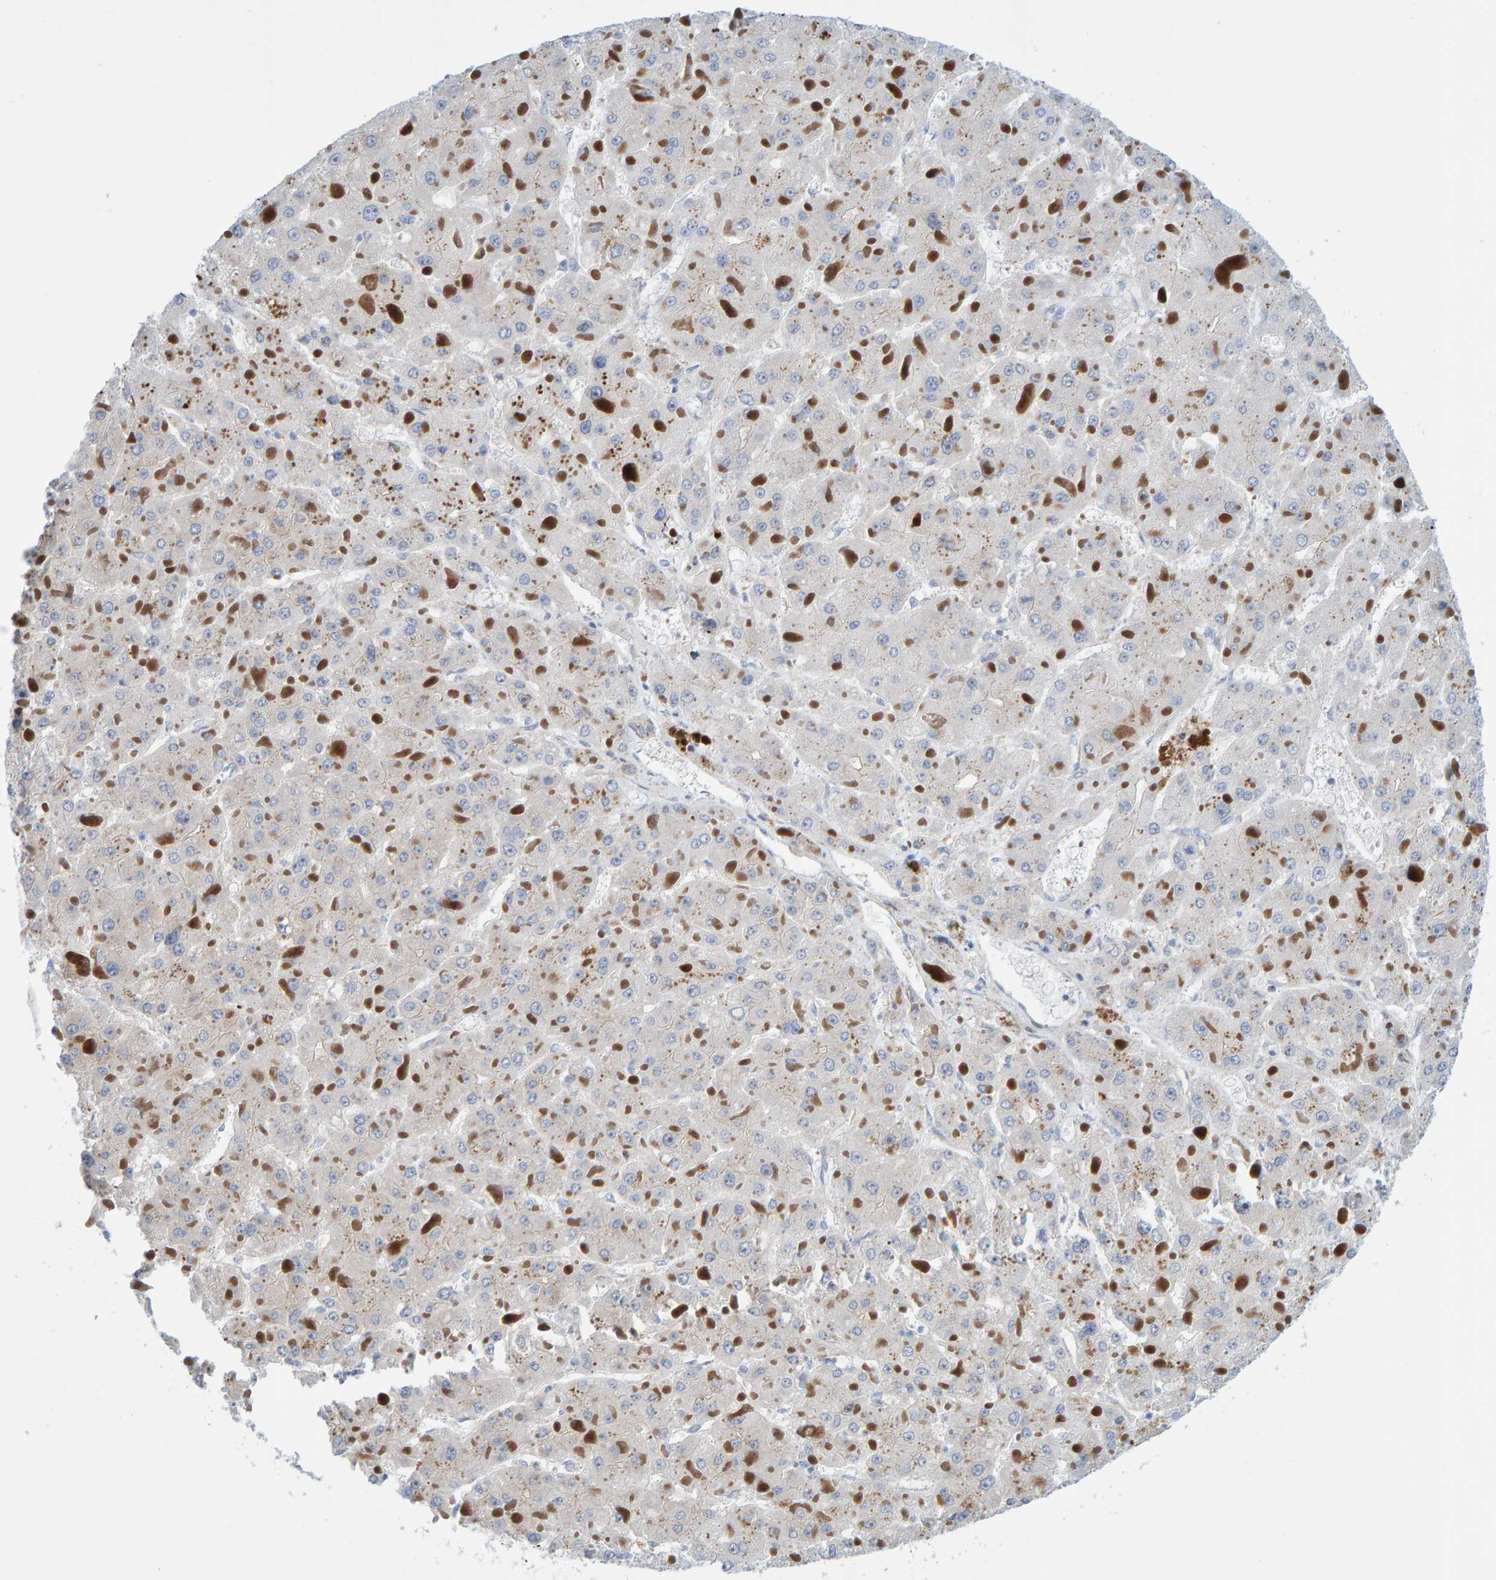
{"staining": {"intensity": "negative", "quantity": "none", "location": "none"}, "tissue": "liver cancer", "cell_type": "Tumor cells", "image_type": "cancer", "snomed": [{"axis": "morphology", "description": "Carcinoma, Hepatocellular, NOS"}, {"axis": "topography", "description": "Liver"}], "caption": "The IHC micrograph has no significant positivity in tumor cells of hepatocellular carcinoma (liver) tissue. (DAB immunohistochemistry with hematoxylin counter stain).", "gene": "POLG2", "patient": {"sex": "female", "age": 73}}